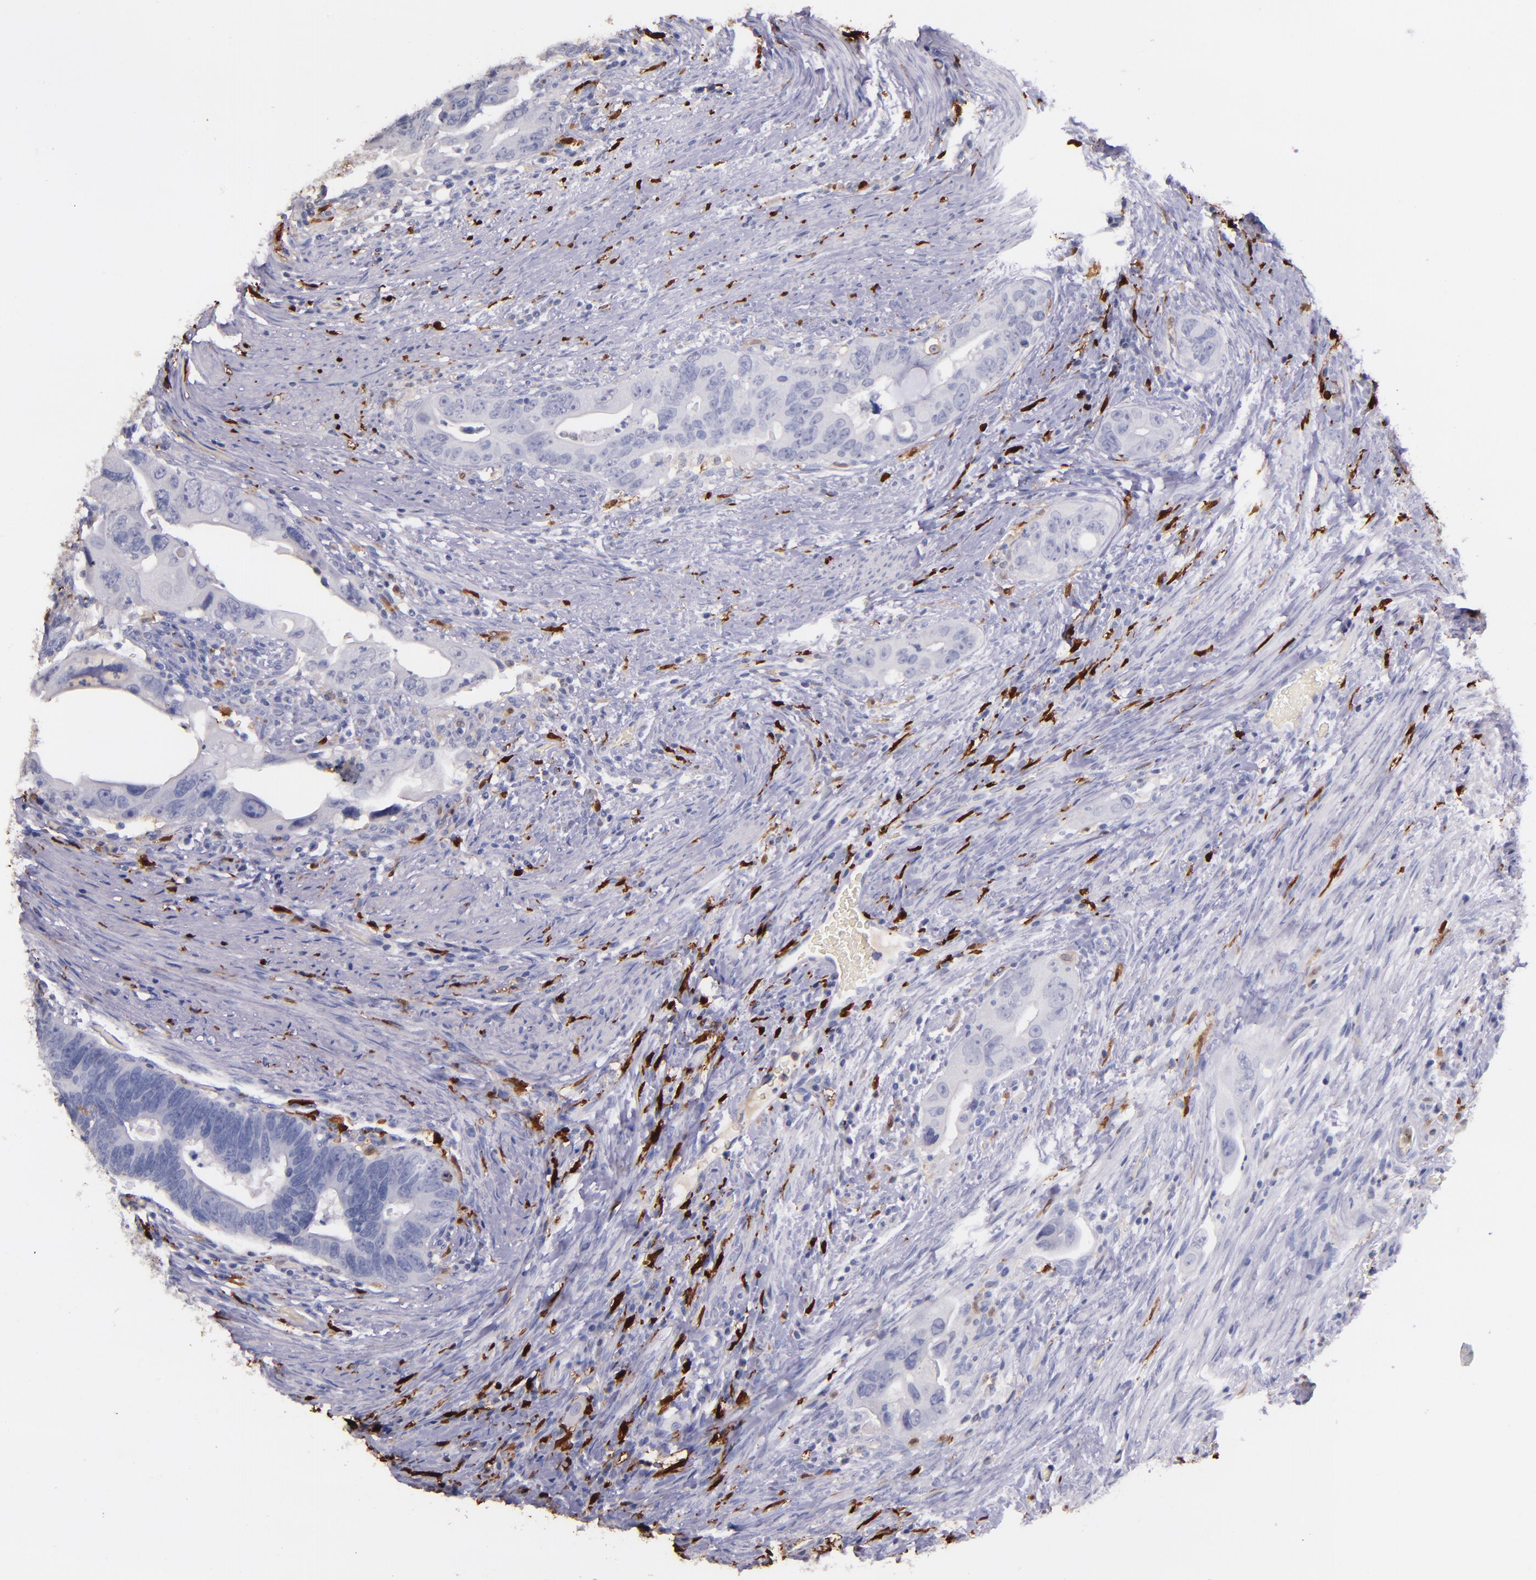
{"staining": {"intensity": "negative", "quantity": "none", "location": "none"}, "tissue": "colorectal cancer", "cell_type": "Tumor cells", "image_type": "cancer", "snomed": [{"axis": "morphology", "description": "Adenocarcinoma, NOS"}, {"axis": "topography", "description": "Rectum"}], "caption": "This photomicrograph is of adenocarcinoma (colorectal) stained with immunohistochemistry to label a protein in brown with the nuclei are counter-stained blue. There is no expression in tumor cells. (Stains: DAB (3,3'-diaminobenzidine) immunohistochemistry with hematoxylin counter stain, Microscopy: brightfield microscopy at high magnification).", "gene": "F13A1", "patient": {"sex": "male", "age": 53}}